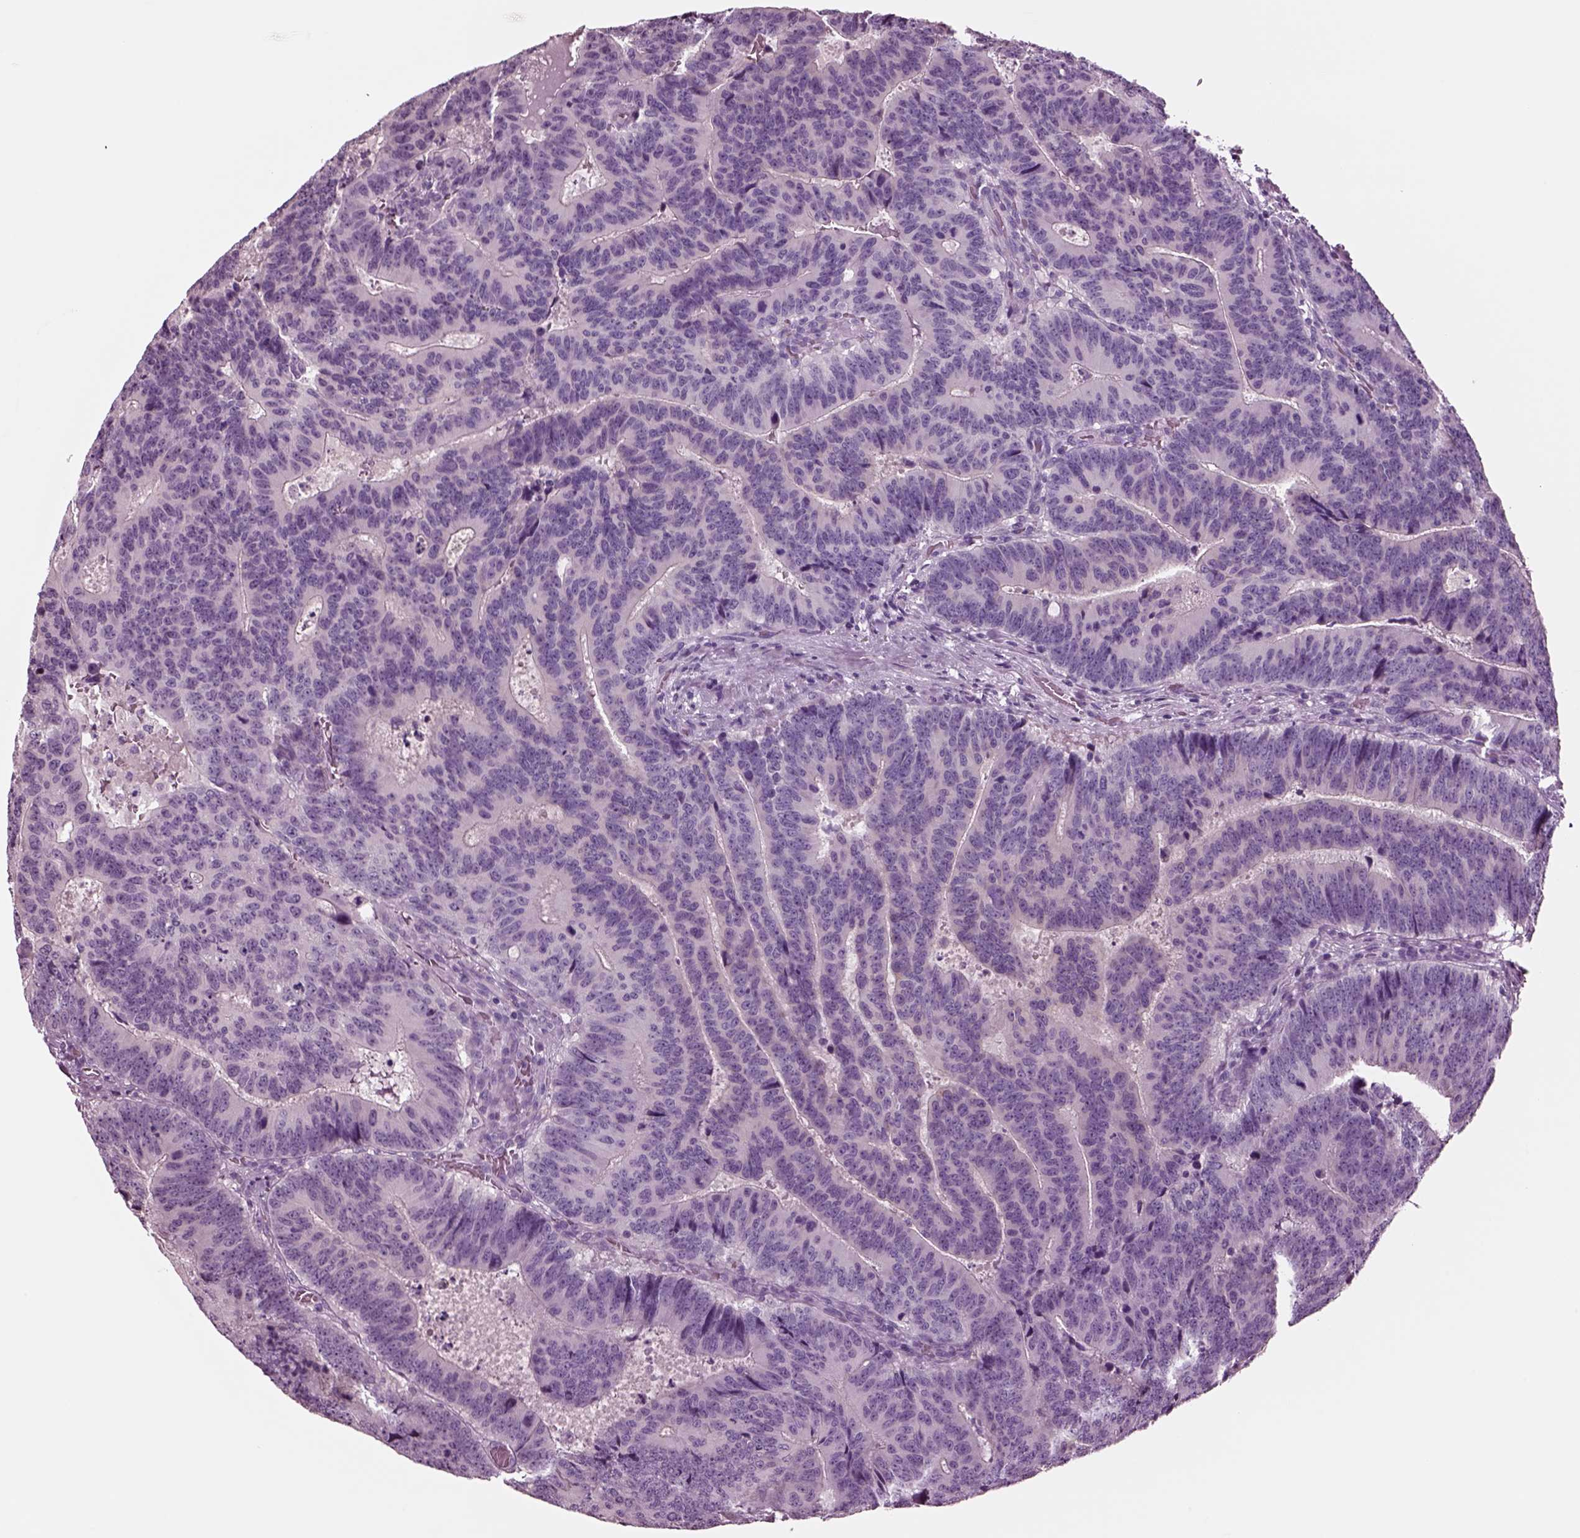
{"staining": {"intensity": "negative", "quantity": "none", "location": "none"}, "tissue": "colorectal cancer", "cell_type": "Tumor cells", "image_type": "cancer", "snomed": [{"axis": "morphology", "description": "Adenocarcinoma, NOS"}, {"axis": "topography", "description": "Colon"}], "caption": "Immunohistochemistry of adenocarcinoma (colorectal) displays no positivity in tumor cells.", "gene": "NMRK2", "patient": {"sex": "female", "age": 82}}